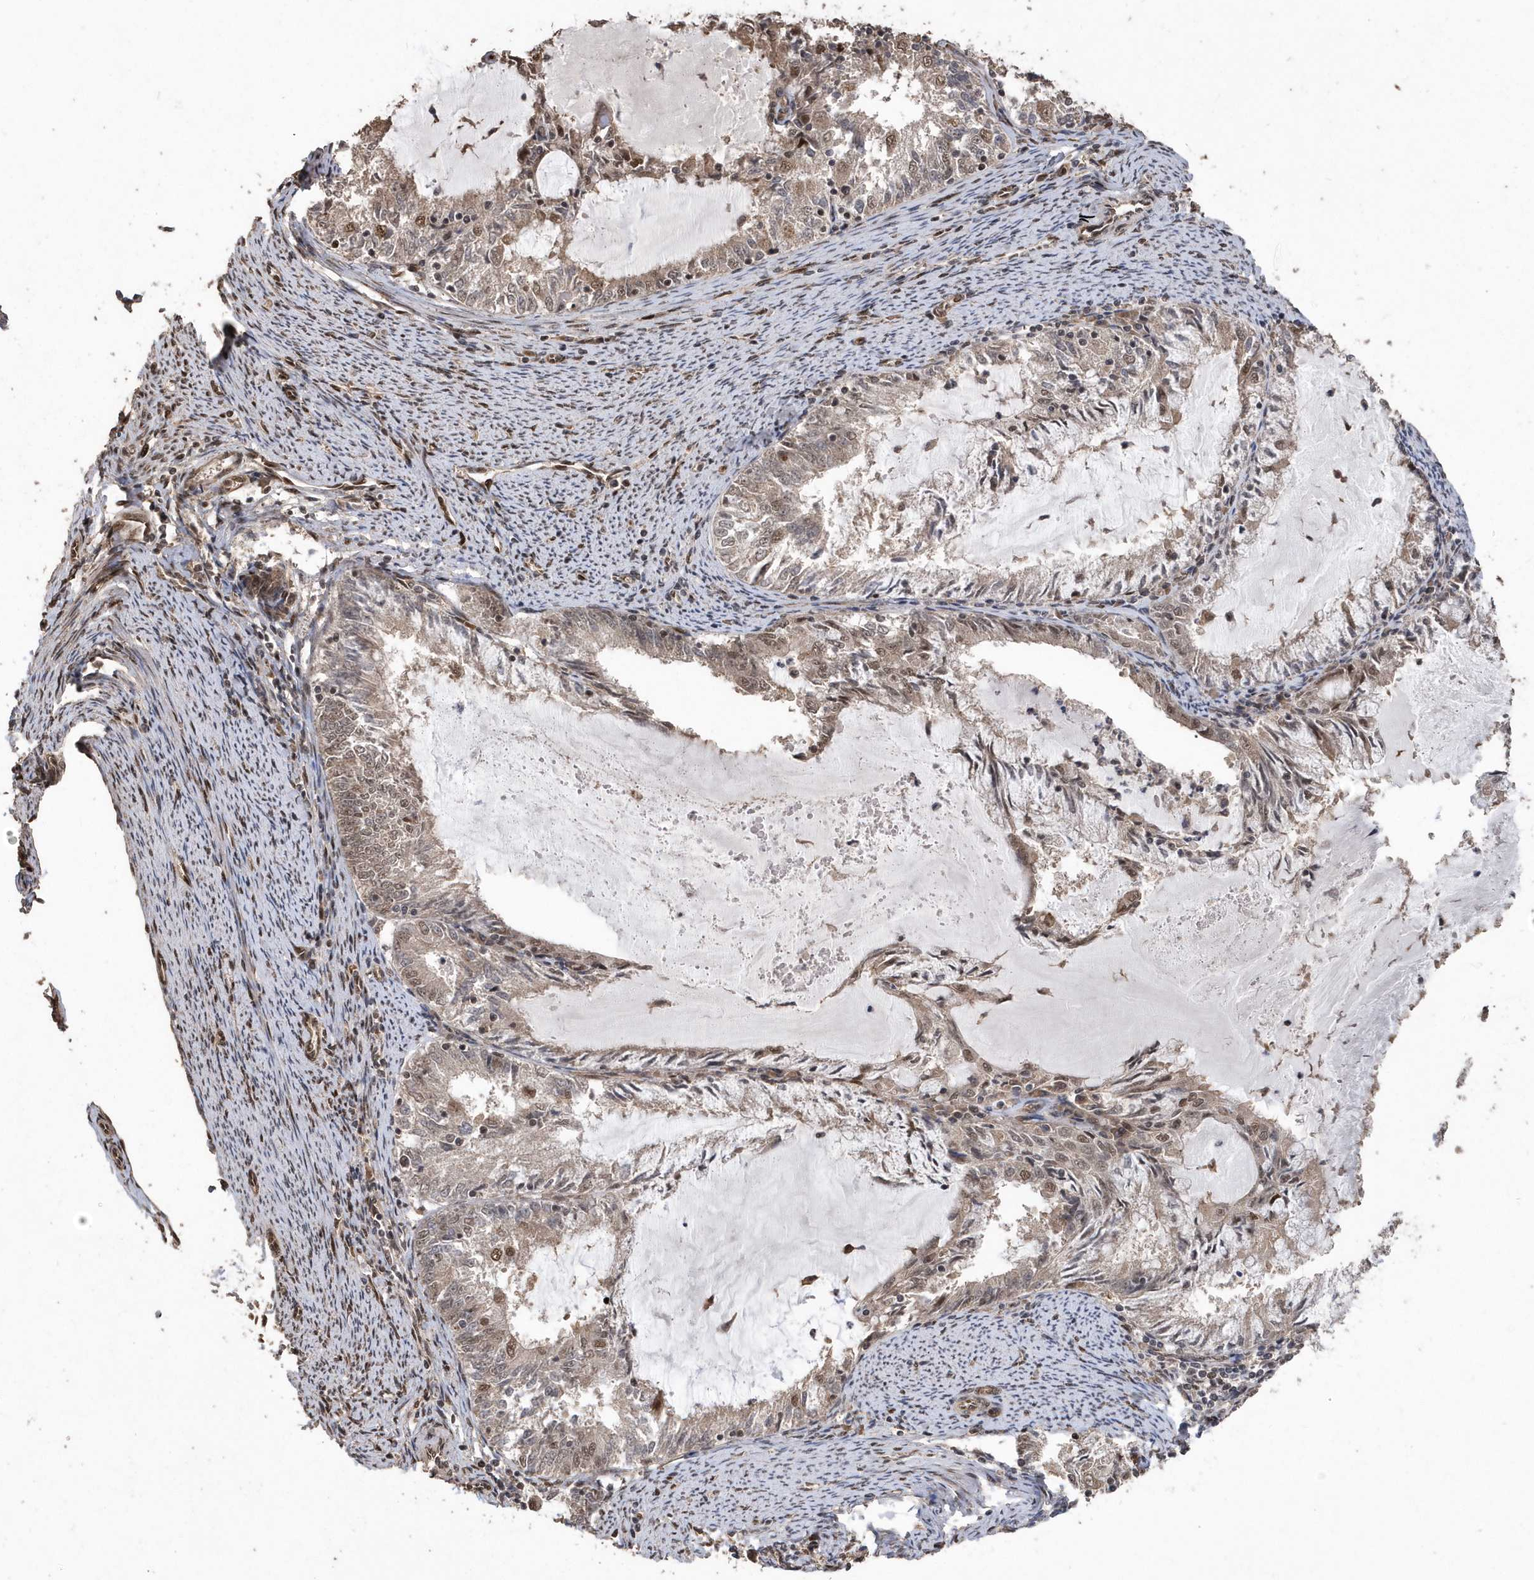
{"staining": {"intensity": "moderate", "quantity": "25%-75%", "location": "cytoplasmic/membranous,nuclear"}, "tissue": "endometrial cancer", "cell_type": "Tumor cells", "image_type": "cancer", "snomed": [{"axis": "morphology", "description": "Adenocarcinoma, NOS"}, {"axis": "topography", "description": "Endometrium"}], "caption": "An image of human endometrial cancer stained for a protein displays moderate cytoplasmic/membranous and nuclear brown staining in tumor cells.", "gene": "INTS12", "patient": {"sex": "female", "age": 57}}